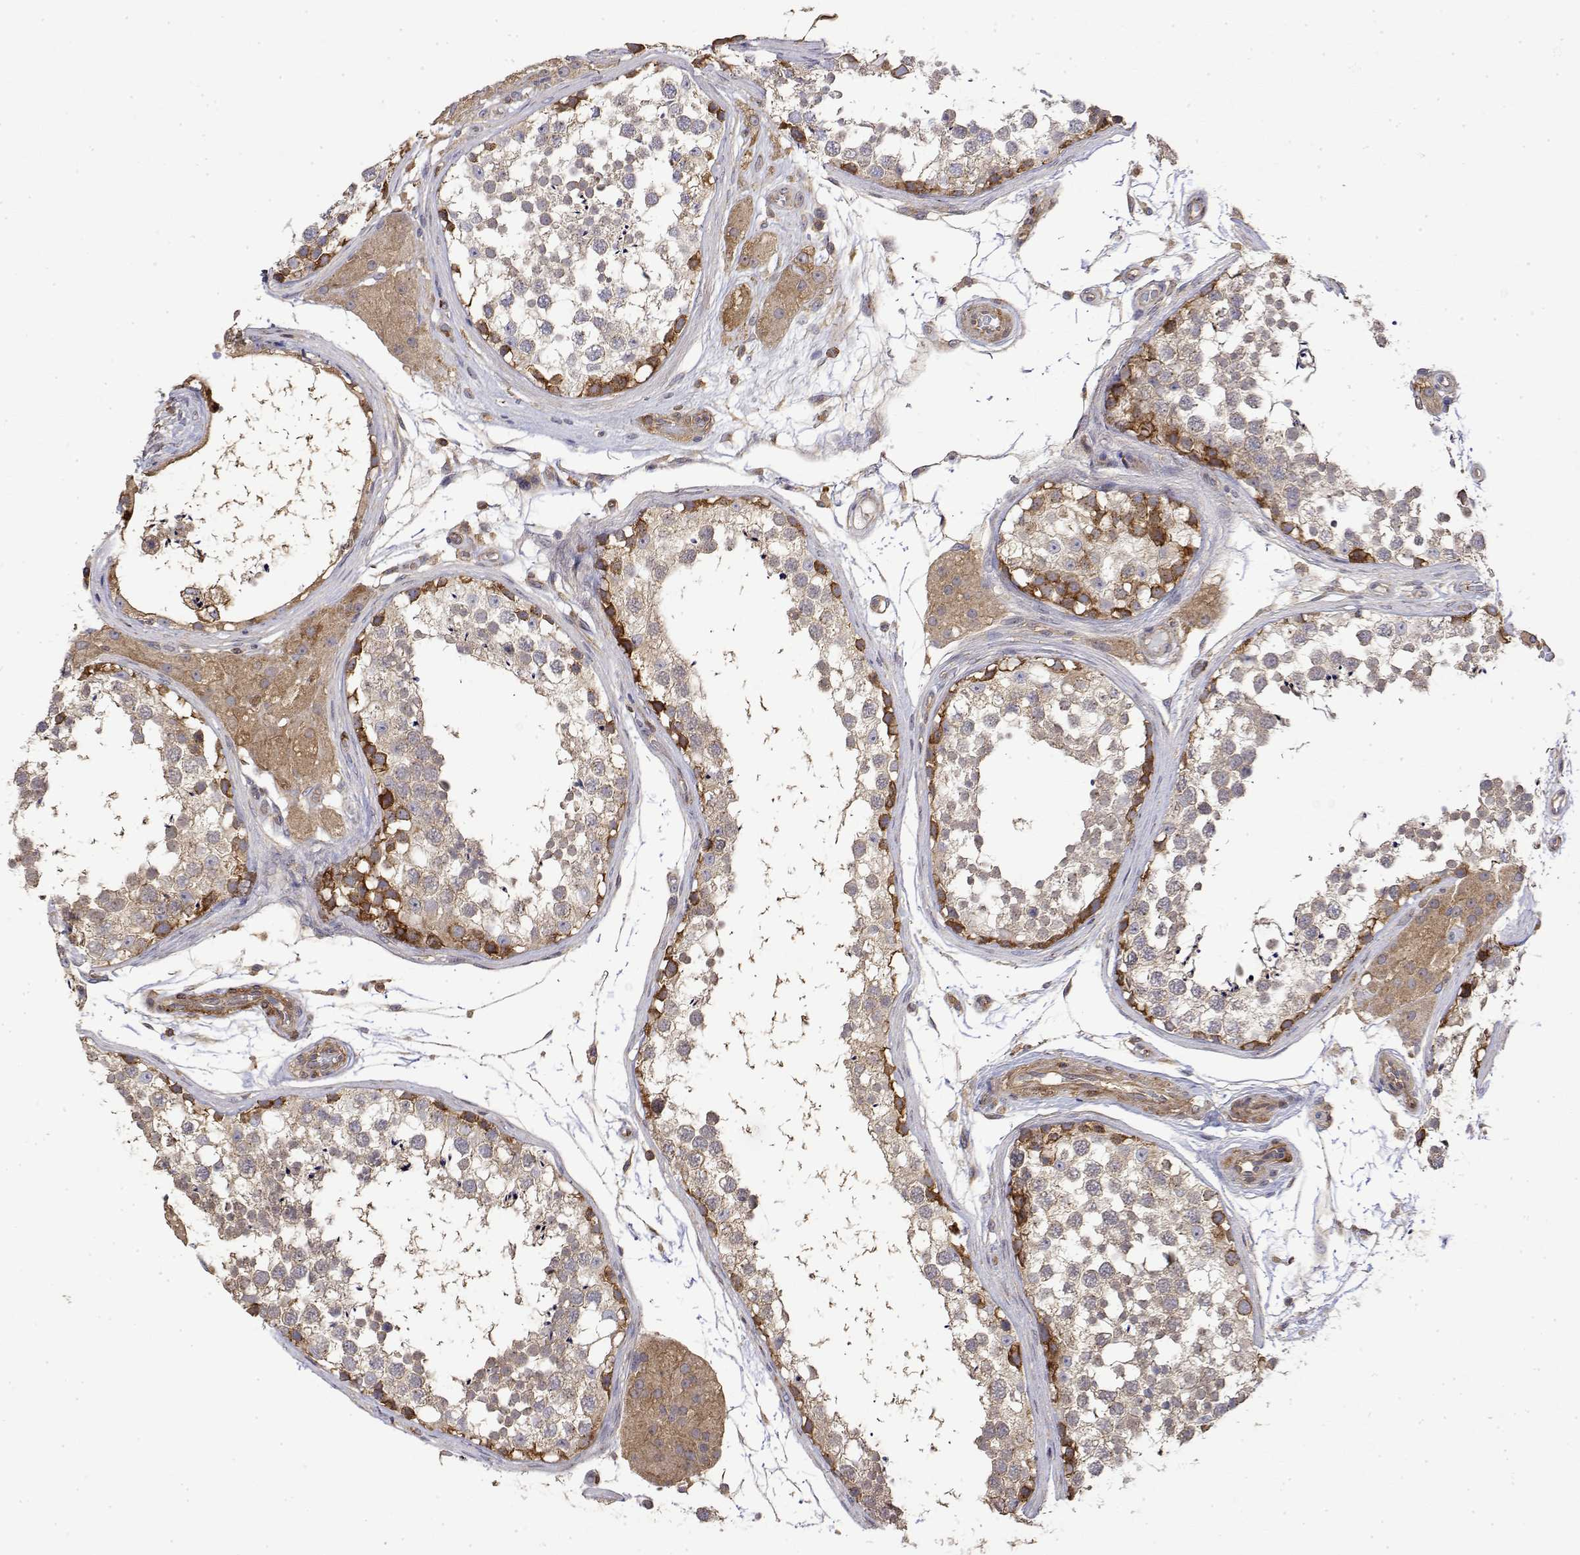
{"staining": {"intensity": "strong", "quantity": "<25%", "location": "cytoplasmic/membranous"}, "tissue": "testis", "cell_type": "Cells in seminiferous ducts", "image_type": "normal", "snomed": [{"axis": "morphology", "description": "Normal tissue, NOS"}, {"axis": "morphology", "description": "Seminoma, NOS"}, {"axis": "topography", "description": "Testis"}], "caption": "This histopathology image demonstrates immunohistochemistry (IHC) staining of unremarkable human testis, with medium strong cytoplasmic/membranous expression in about <25% of cells in seminiferous ducts.", "gene": "PACSIN2", "patient": {"sex": "male", "age": 65}}